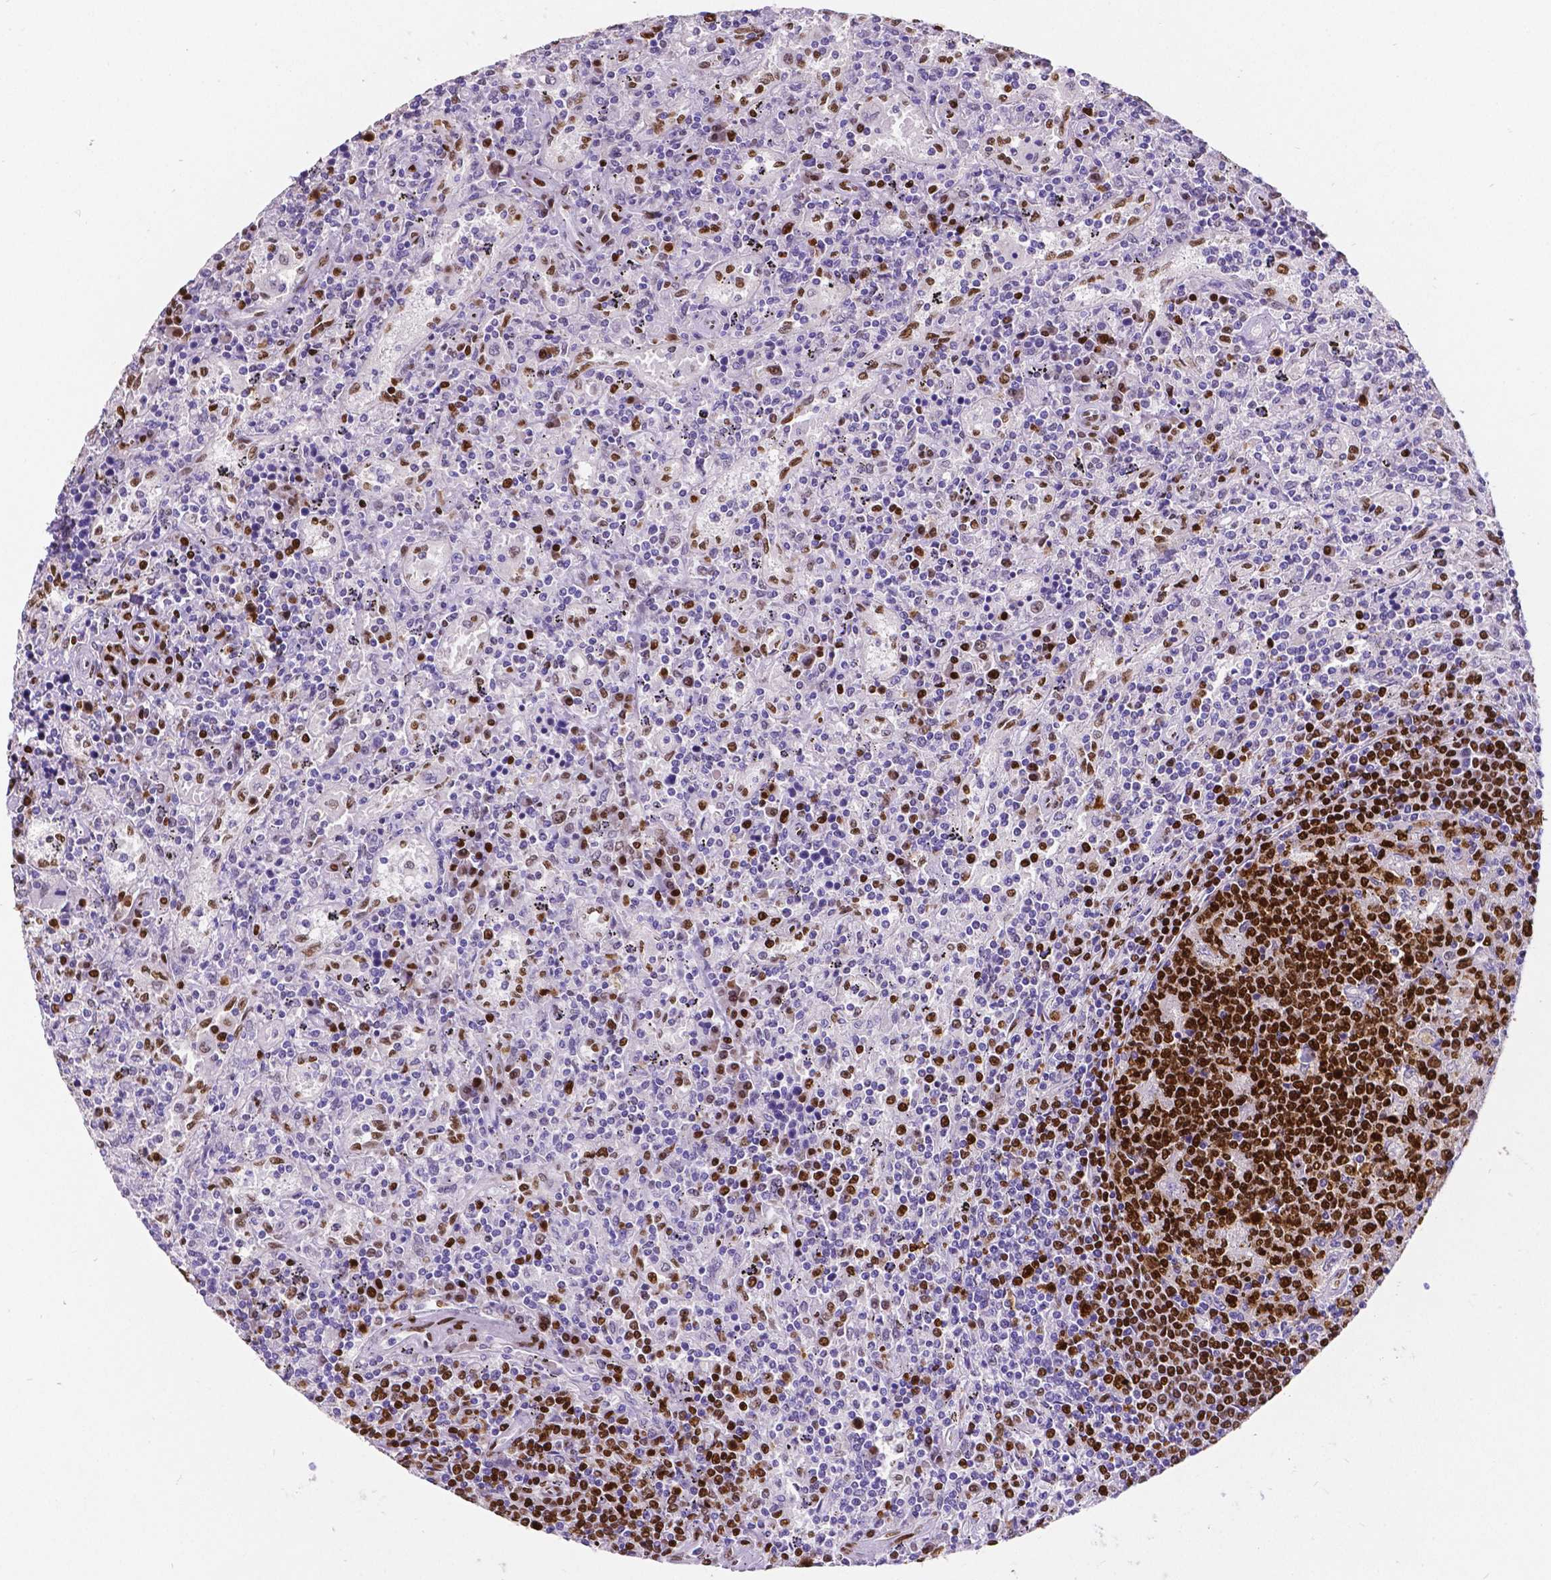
{"staining": {"intensity": "negative", "quantity": "none", "location": "none"}, "tissue": "lymphoma", "cell_type": "Tumor cells", "image_type": "cancer", "snomed": [{"axis": "morphology", "description": "Malignant lymphoma, non-Hodgkin's type, Low grade"}, {"axis": "topography", "description": "Spleen"}], "caption": "A photomicrograph of human lymphoma is negative for staining in tumor cells.", "gene": "MEF2C", "patient": {"sex": "male", "age": 62}}